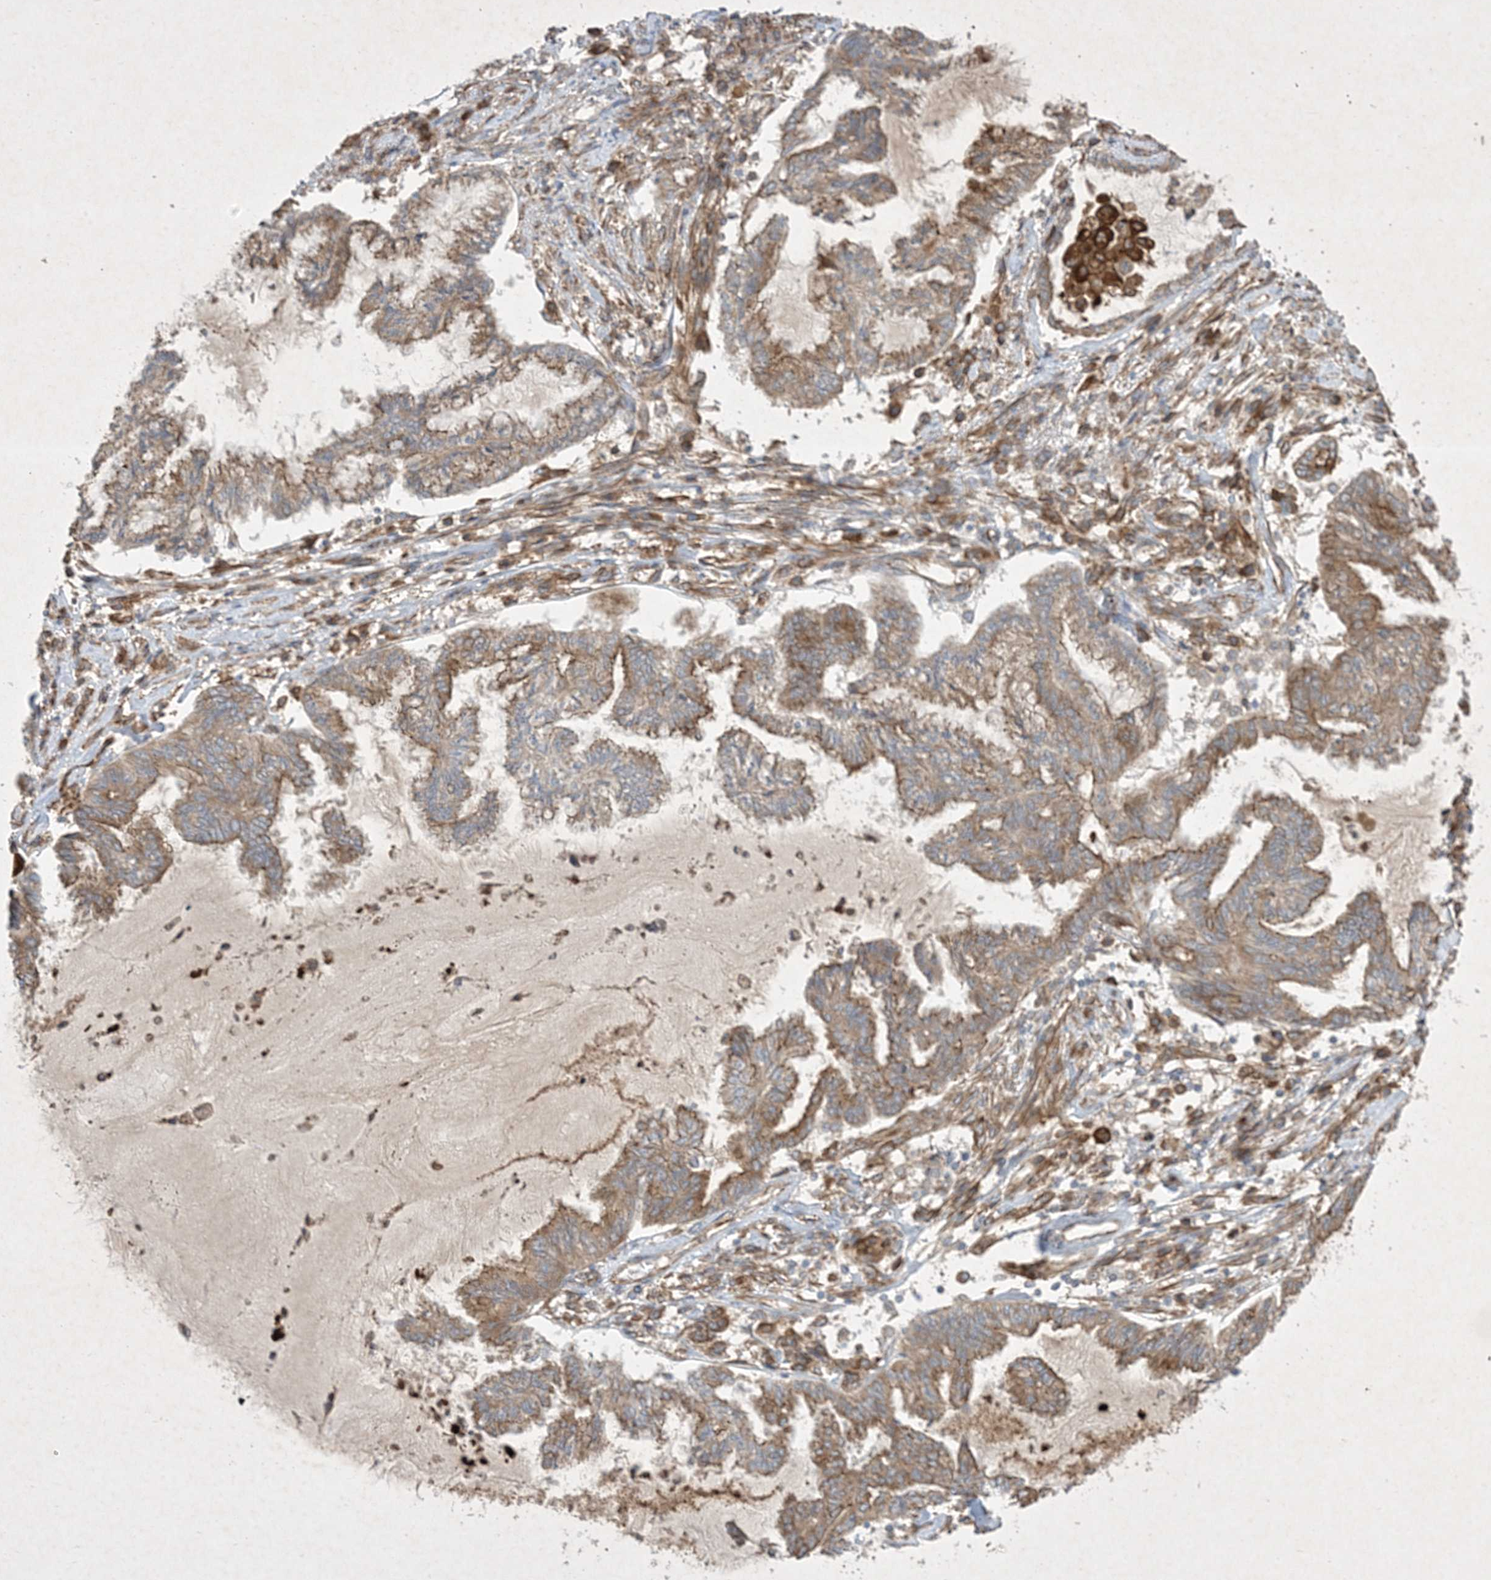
{"staining": {"intensity": "moderate", "quantity": ">75%", "location": "cytoplasmic/membranous"}, "tissue": "endometrial cancer", "cell_type": "Tumor cells", "image_type": "cancer", "snomed": [{"axis": "morphology", "description": "Adenocarcinoma, NOS"}, {"axis": "topography", "description": "Endometrium"}], "caption": "Endometrial cancer tissue demonstrates moderate cytoplasmic/membranous positivity in approximately >75% of tumor cells", "gene": "OTOP1", "patient": {"sex": "female", "age": 86}}